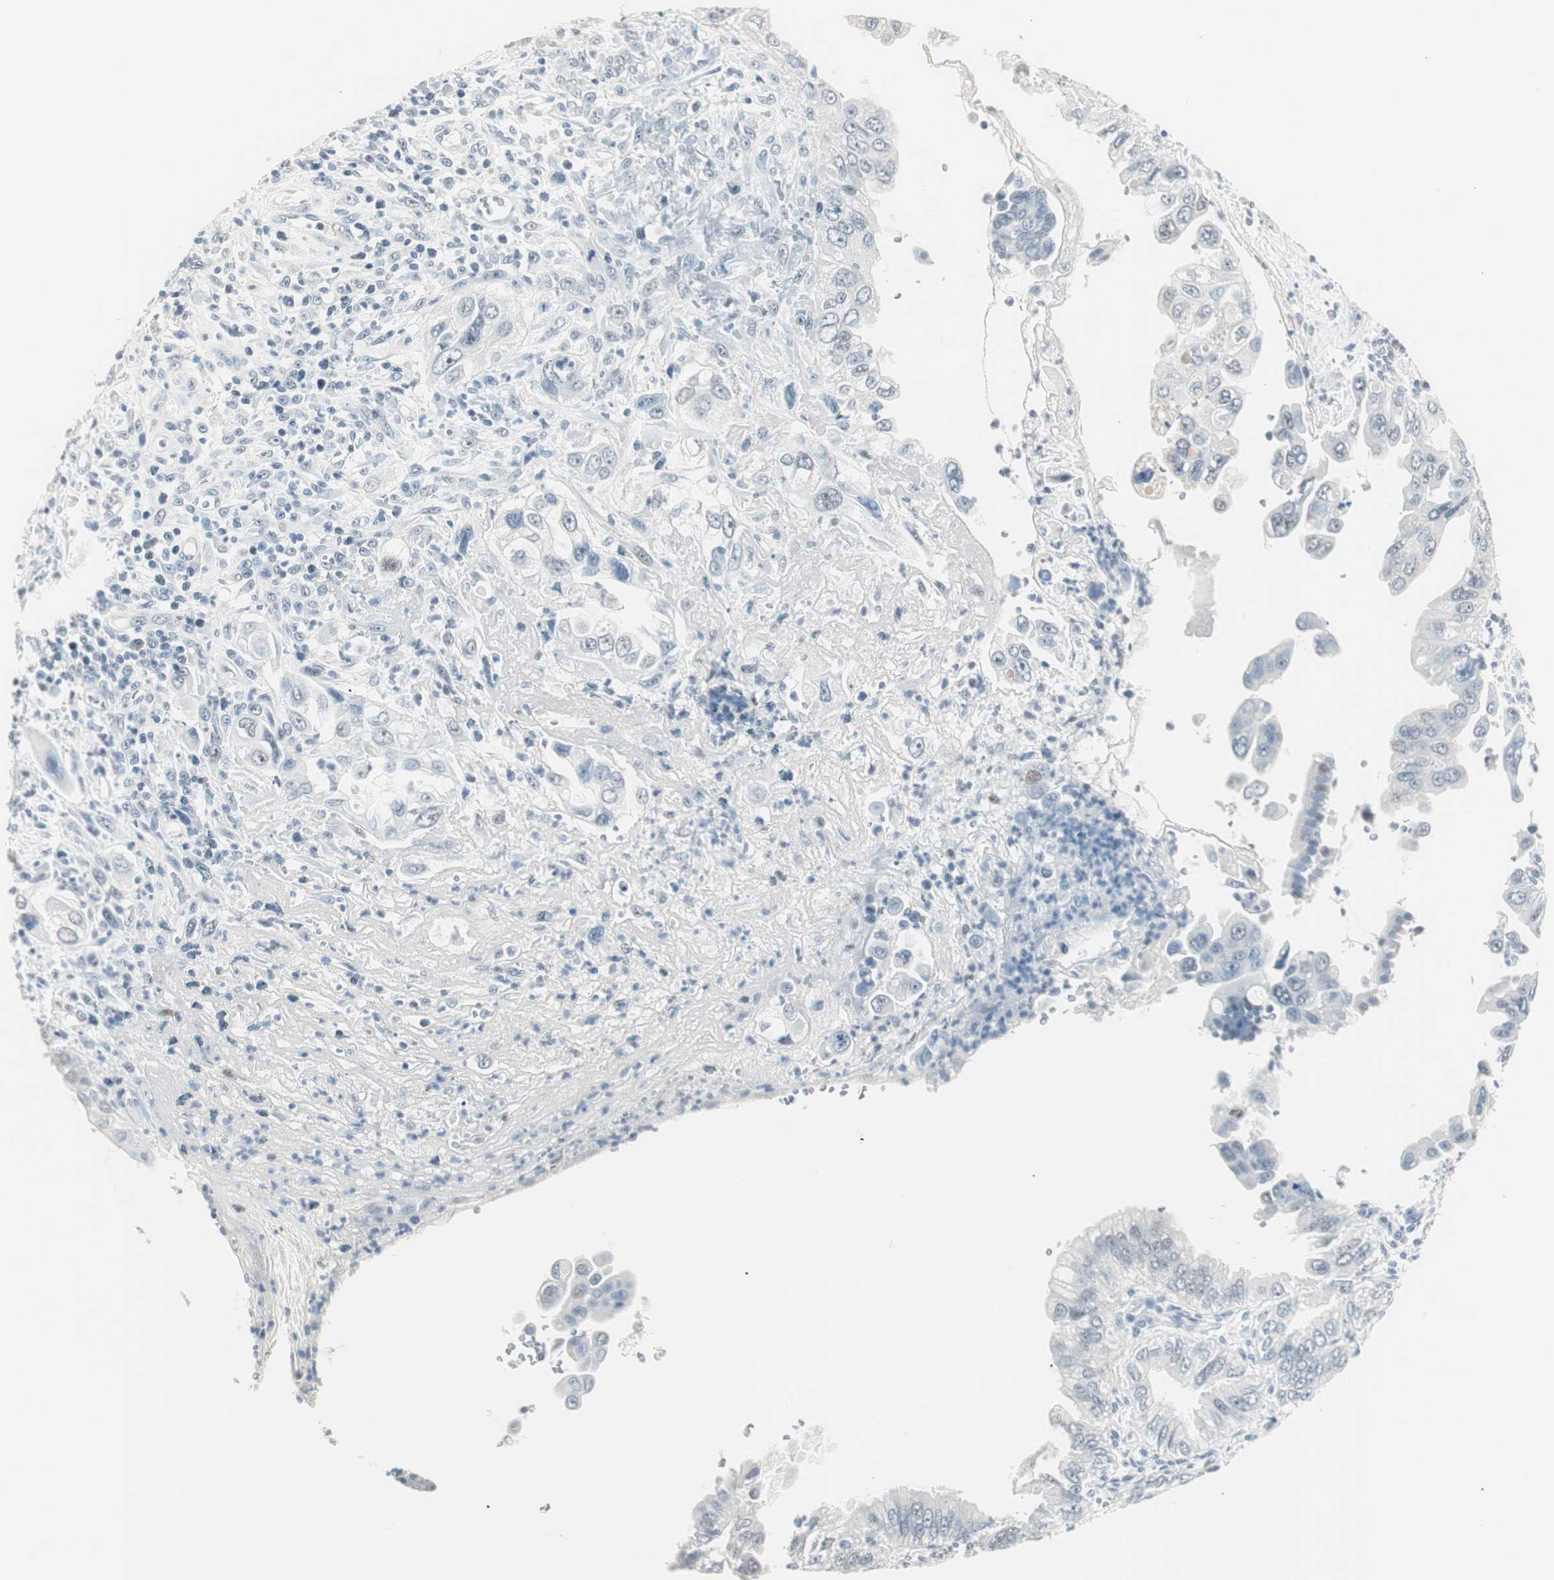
{"staining": {"intensity": "negative", "quantity": "none", "location": "none"}, "tissue": "pancreatic cancer", "cell_type": "Tumor cells", "image_type": "cancer", "snomed": [{"axis": "morphology", "description": "Normal tissue, NOS"}, {"axis": "topography", "description": "Lymph node"}], "caption": "Immunohistochemistry of pancreatic cancer demonstrates no positivity in tumor cells.", "gene": "HOXB13", "patient": {"sex": "male", "age": 50}}